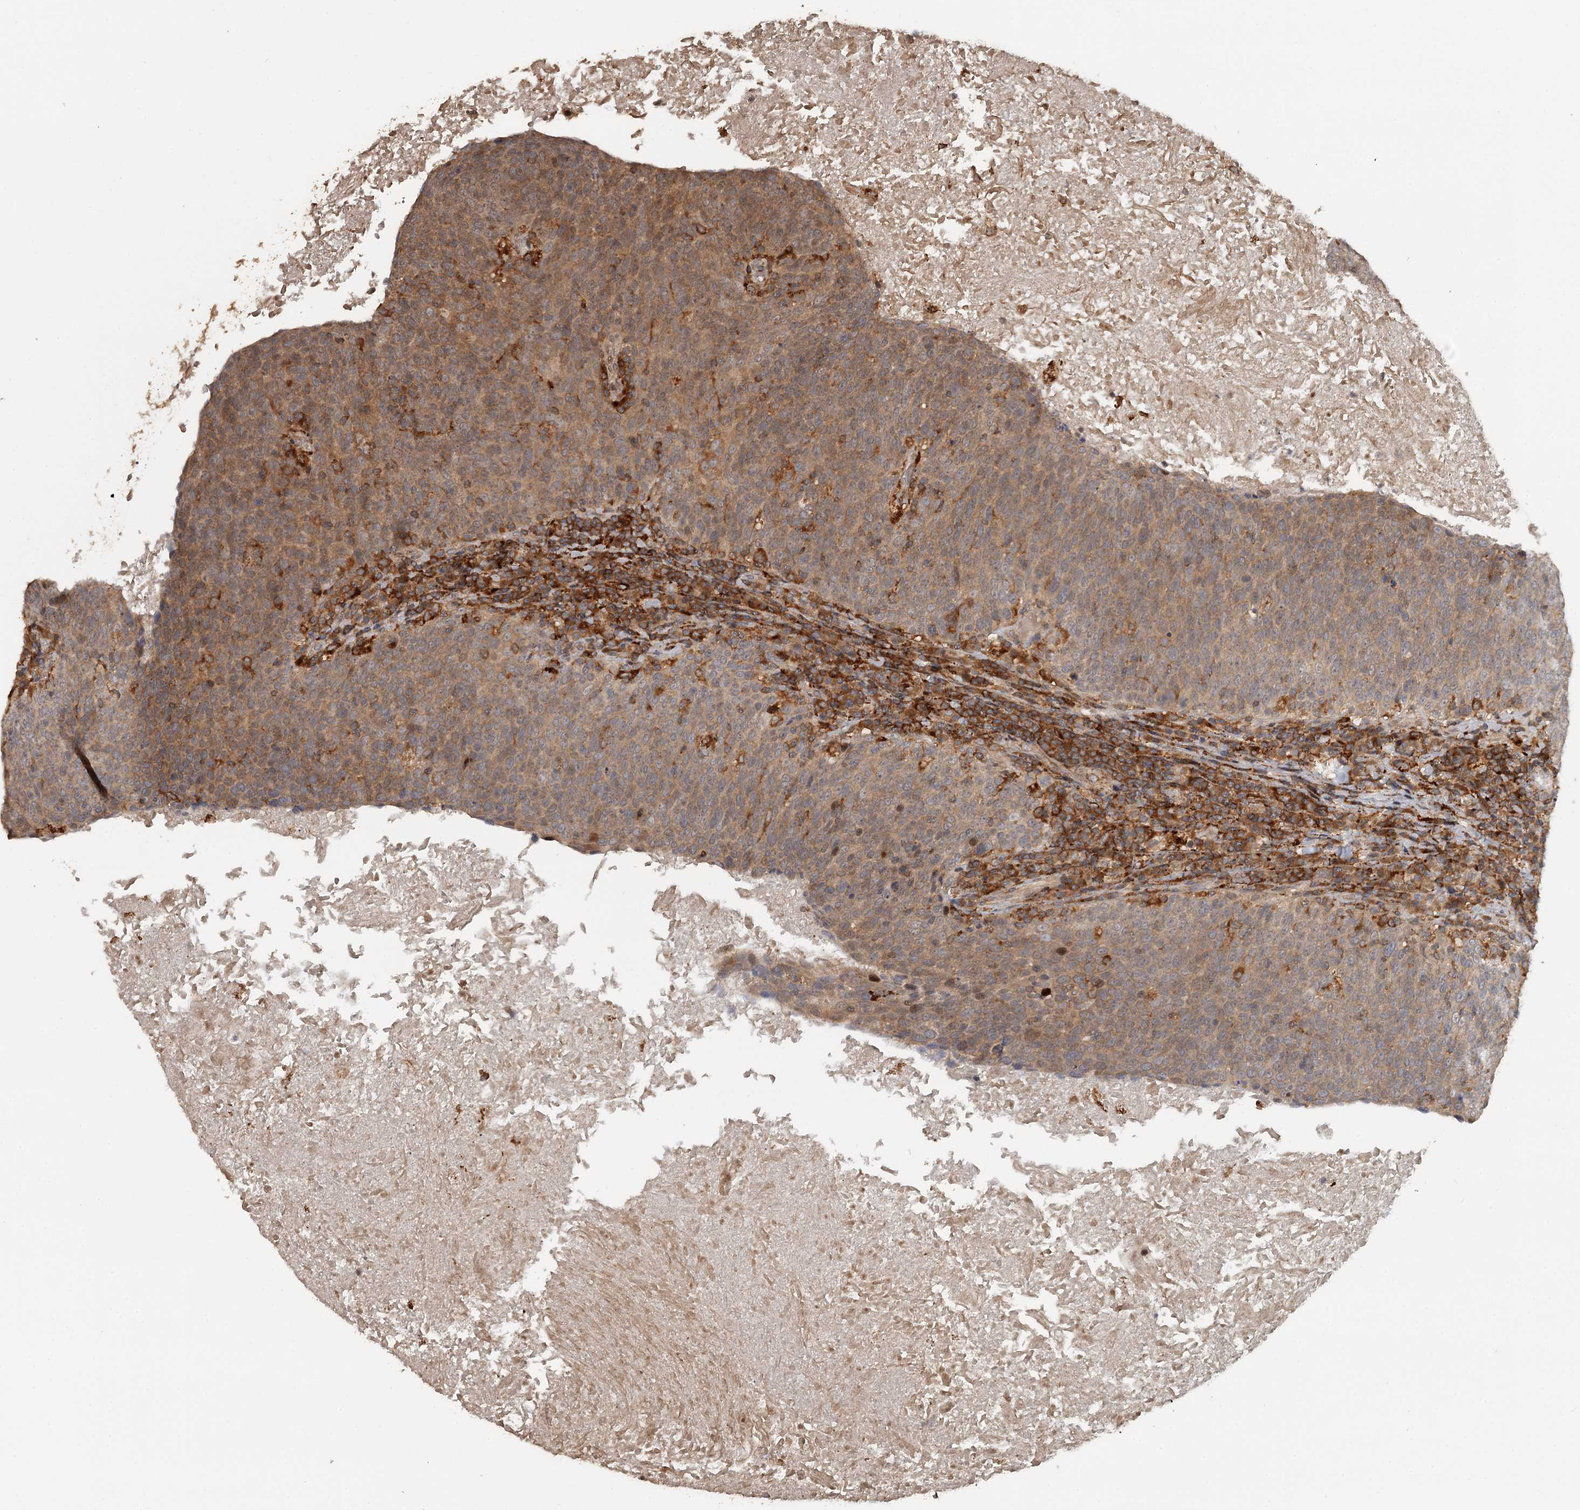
{"staining": {"intensity": "moderate", "quantity": "25%-75%", "location": "cytoplasmic/membranous"}, "tissue": "head and neck cancer", "cell_type": "Tumor cells", "image_type": "cancer", "snomed": [{"axis": "morphology", "description": "Squamous cell carcinoma, NOS"}, {"axis": "morphology", "description": "Squamous cell carcinoma, metastatic, NOS"}, {"axis": "topography", "description": "Lymph node"}, {"axis": "topography", "description": "Head-Neck"}], "caption": "Head and neck cancer (metastatic squamous cell carcinoma) stained with immunohistochemistry (IHC) reveals moderate cytoplasmic/membranous expression in approximately 25%-75% of tumor cells.", "gene": "FAXC", "patient": {"sex": "male", "age": 62}}